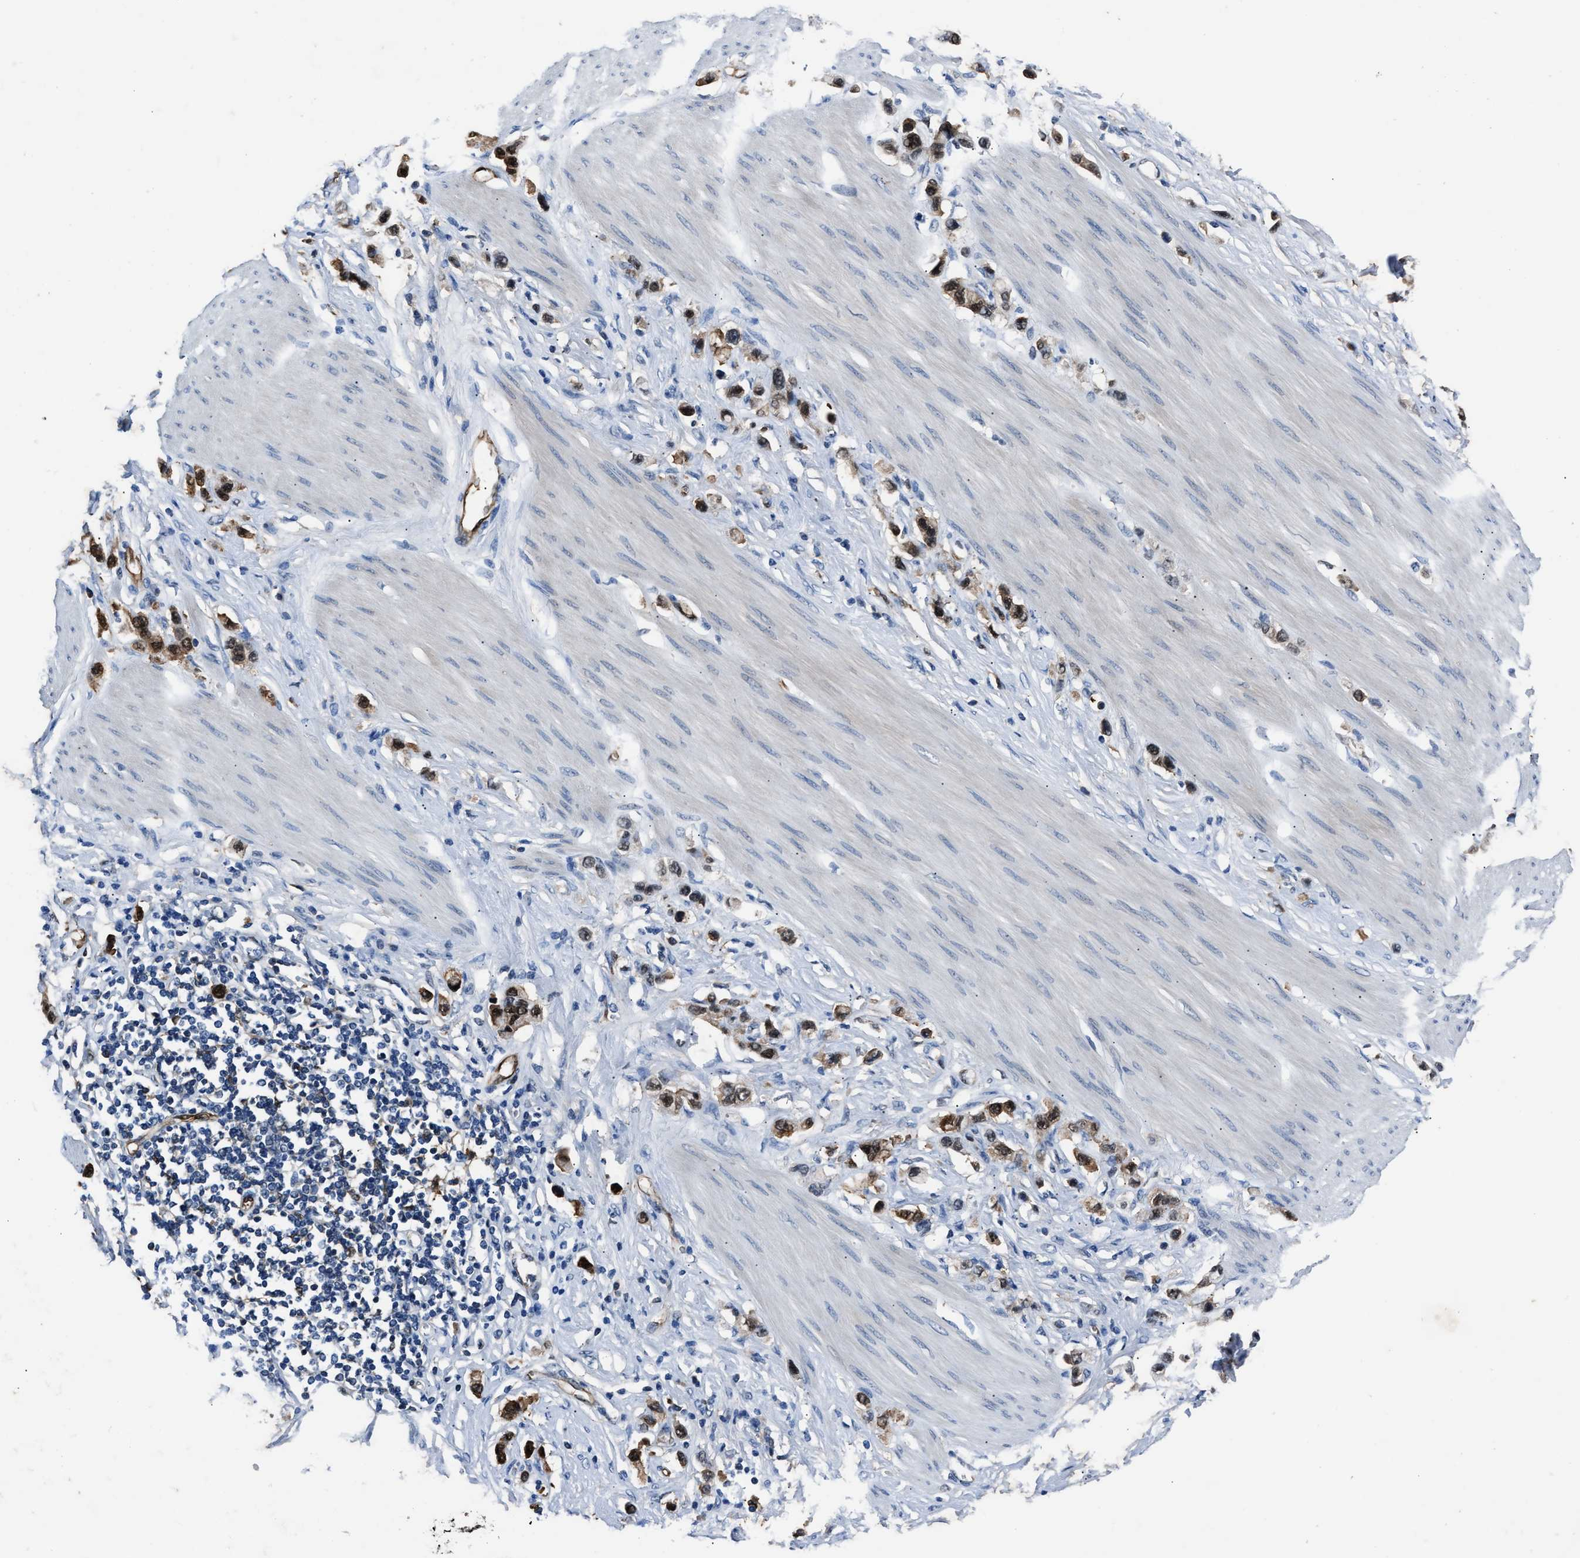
{"staining": {"intensity": "strong", "quantity": "25%-75%", "location": "cytoplasmic/membranous,nuclear"}, "tissue": "stomach cancer", "cell_type": "Tumor cells", "image_type": "cancer", "snomed": [{"axis": "morphology", "description": "Adenocarcinoma, NOS"}, {"axis": "topography", "description": "Stomach"}], "caption": "Immunohistochemistry micrograph of human stomach cancer stained for a protein (brown), which displays high levels of strong cytoplasmic/membranous and nuclear positivity in approximately 25%-75% of tumor cells.", "gene": "PPA1", "patient": {"sex": "female", "age": 65}}